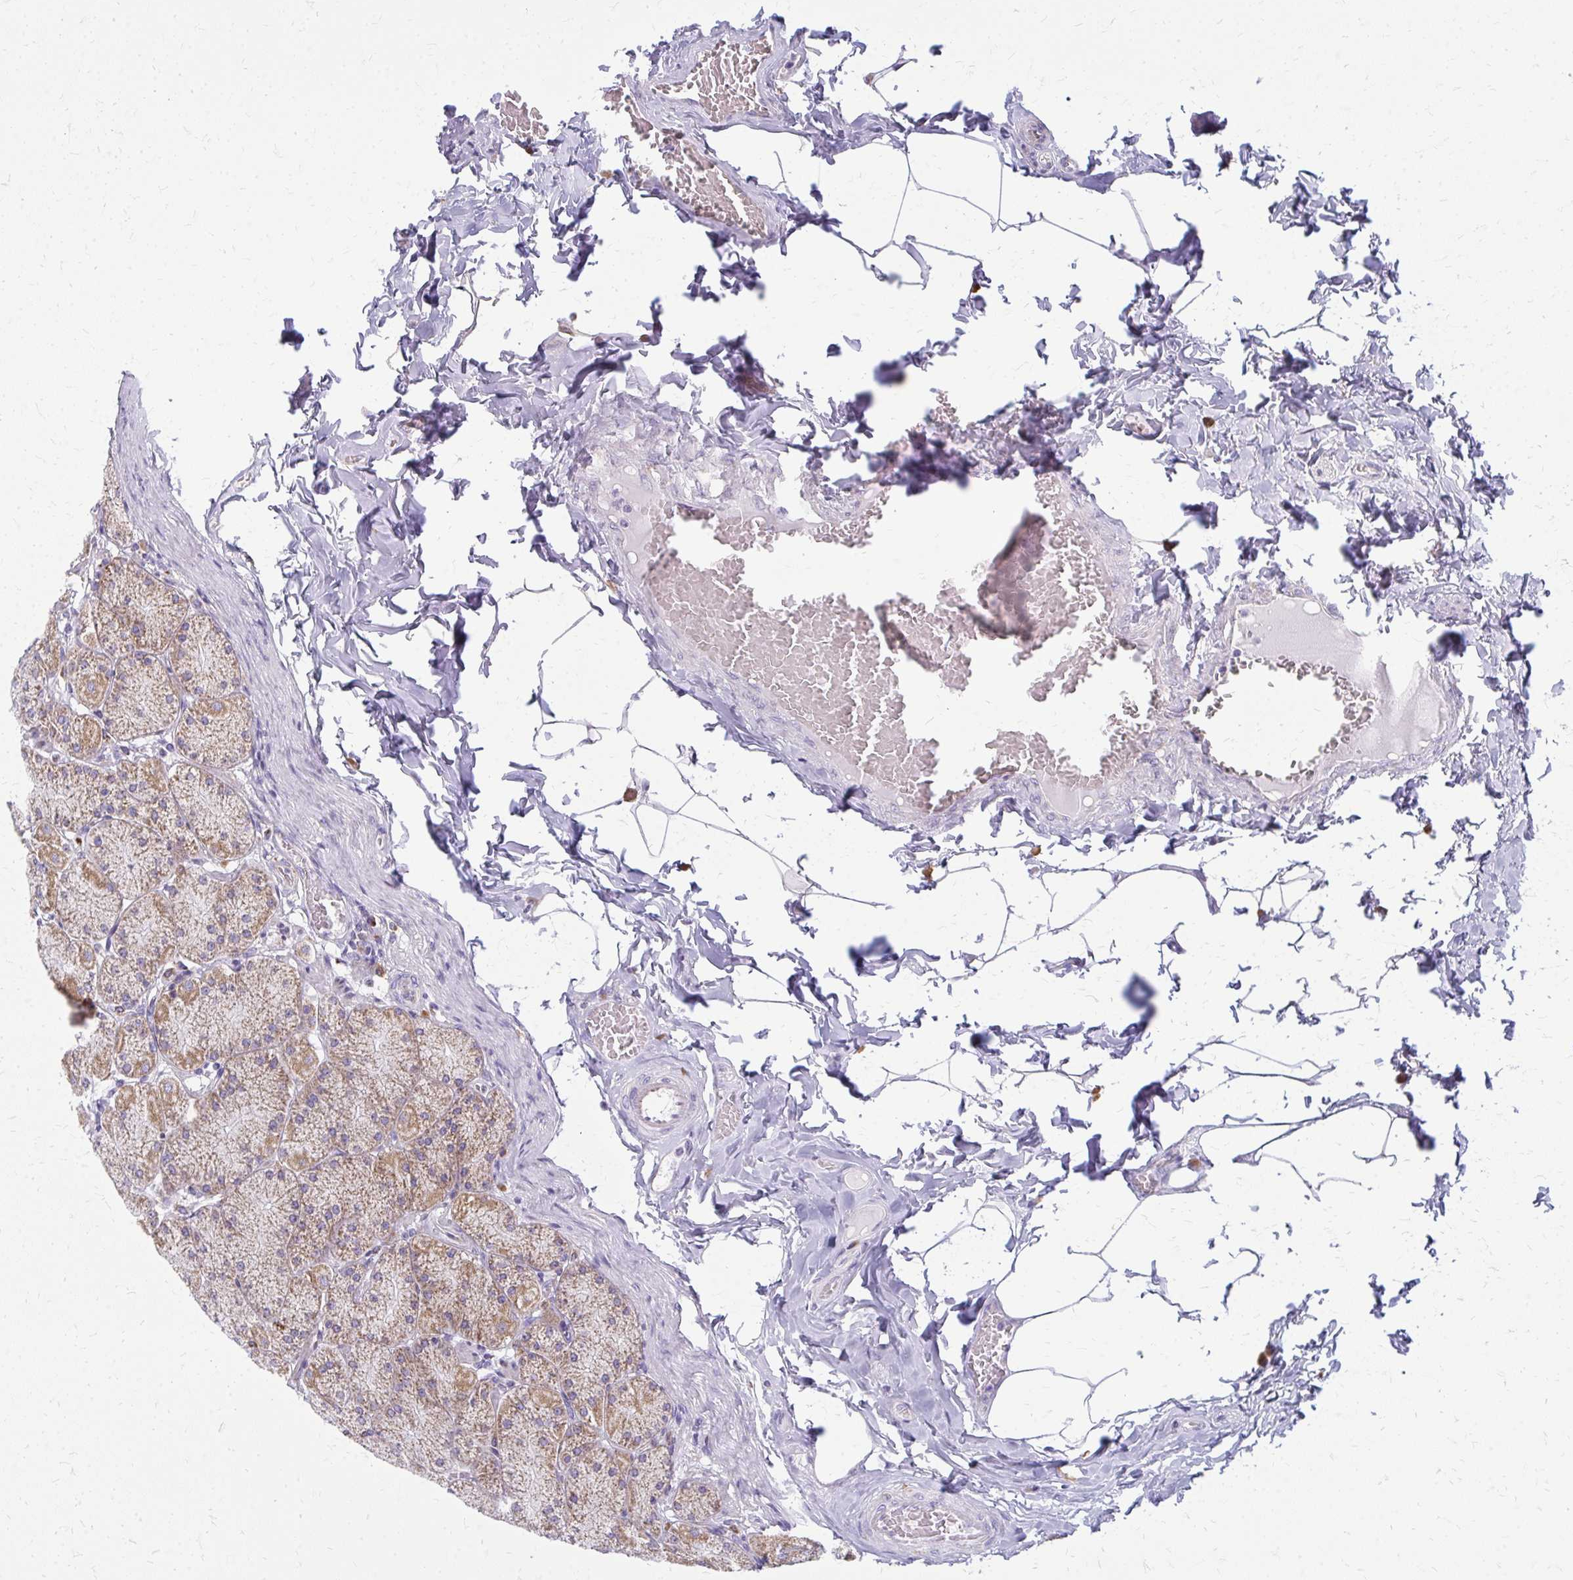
{"staining": {"intensity": "moderate", "quantity": ">75%", "location": "cytoplasmic/membranous"}, "tissue": "stomach", "cell_type": "Glandular cells", "image_type": "normal", "snomed": [{"axis": "morphology", "description": "Normal tissue, NOS"}, {"axis": "topography", "description": "Stomach, upper"}], "caption": "The immunohistochemical stain highlights moderate cytoplasmic/membranous expression in glandular cells of normal stomach. The staining is performed using DAB (3,3'-diaminobenzidine) brown chromogen to label protein expression. The nuclei are counter-stained blue using hematoxylin.", "gene": "IFIT1", "patient": {"sex": "female", "age": 56}}